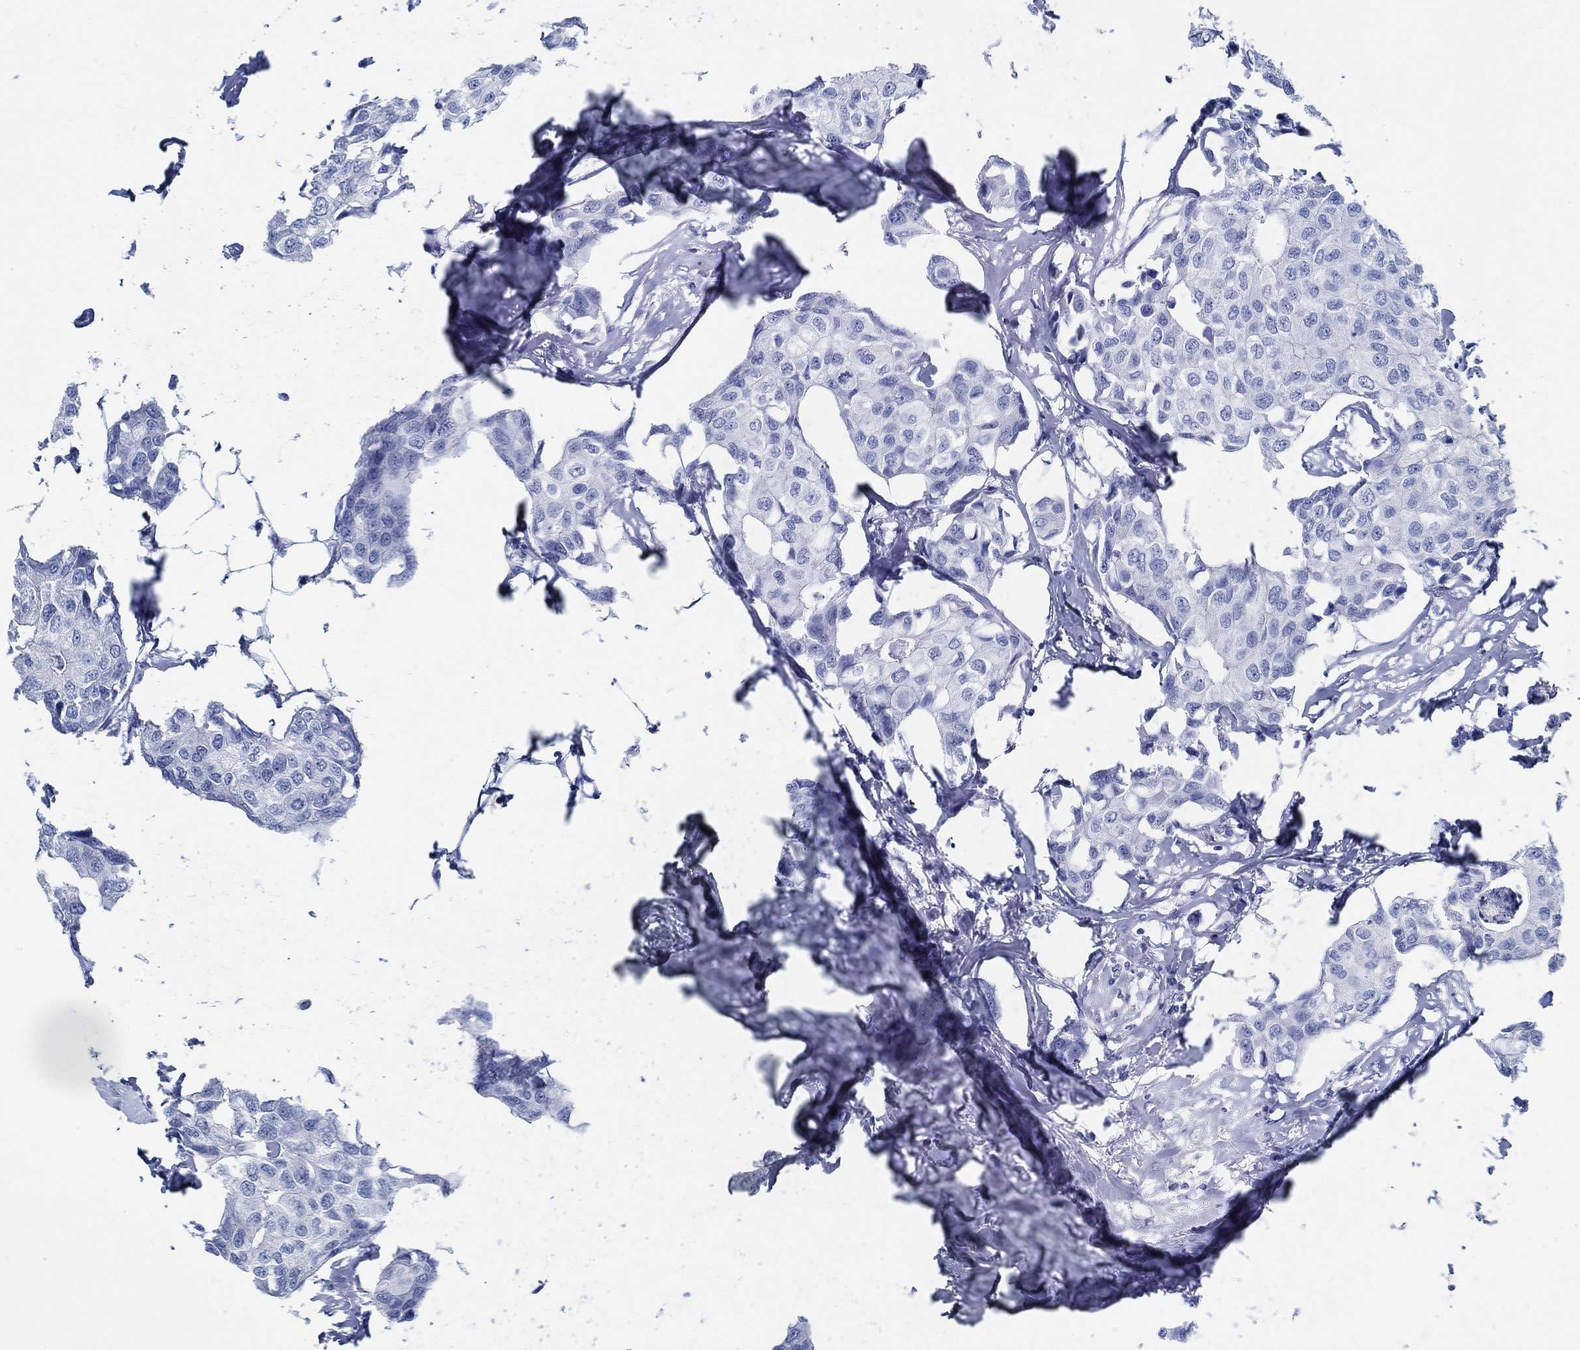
{"staining": {"intensity": "negative", "quantity": "none", "location": "none"}, "tissue": "breast cancer", "cell_type": "Tumor cells", "image_type": "cancer", "snomed": [{"axis": "morphology", "description": "Duct carcinoma"}, {"axis": "topography", "description": "Breast"}], "caption": "Immunohistochemistry (IHC) image of neoplastic tissue: breast cancer stained with DAB (3,3'-diaminobenzidine) demonstrates no significant protein positivity in tumor cells. (DAB immunohistochemistry (IHC) visualized using brightfield microscopy, high magnification).", "gene": "SLC45A1", "patient": {"sex": "female", "age": 80}}